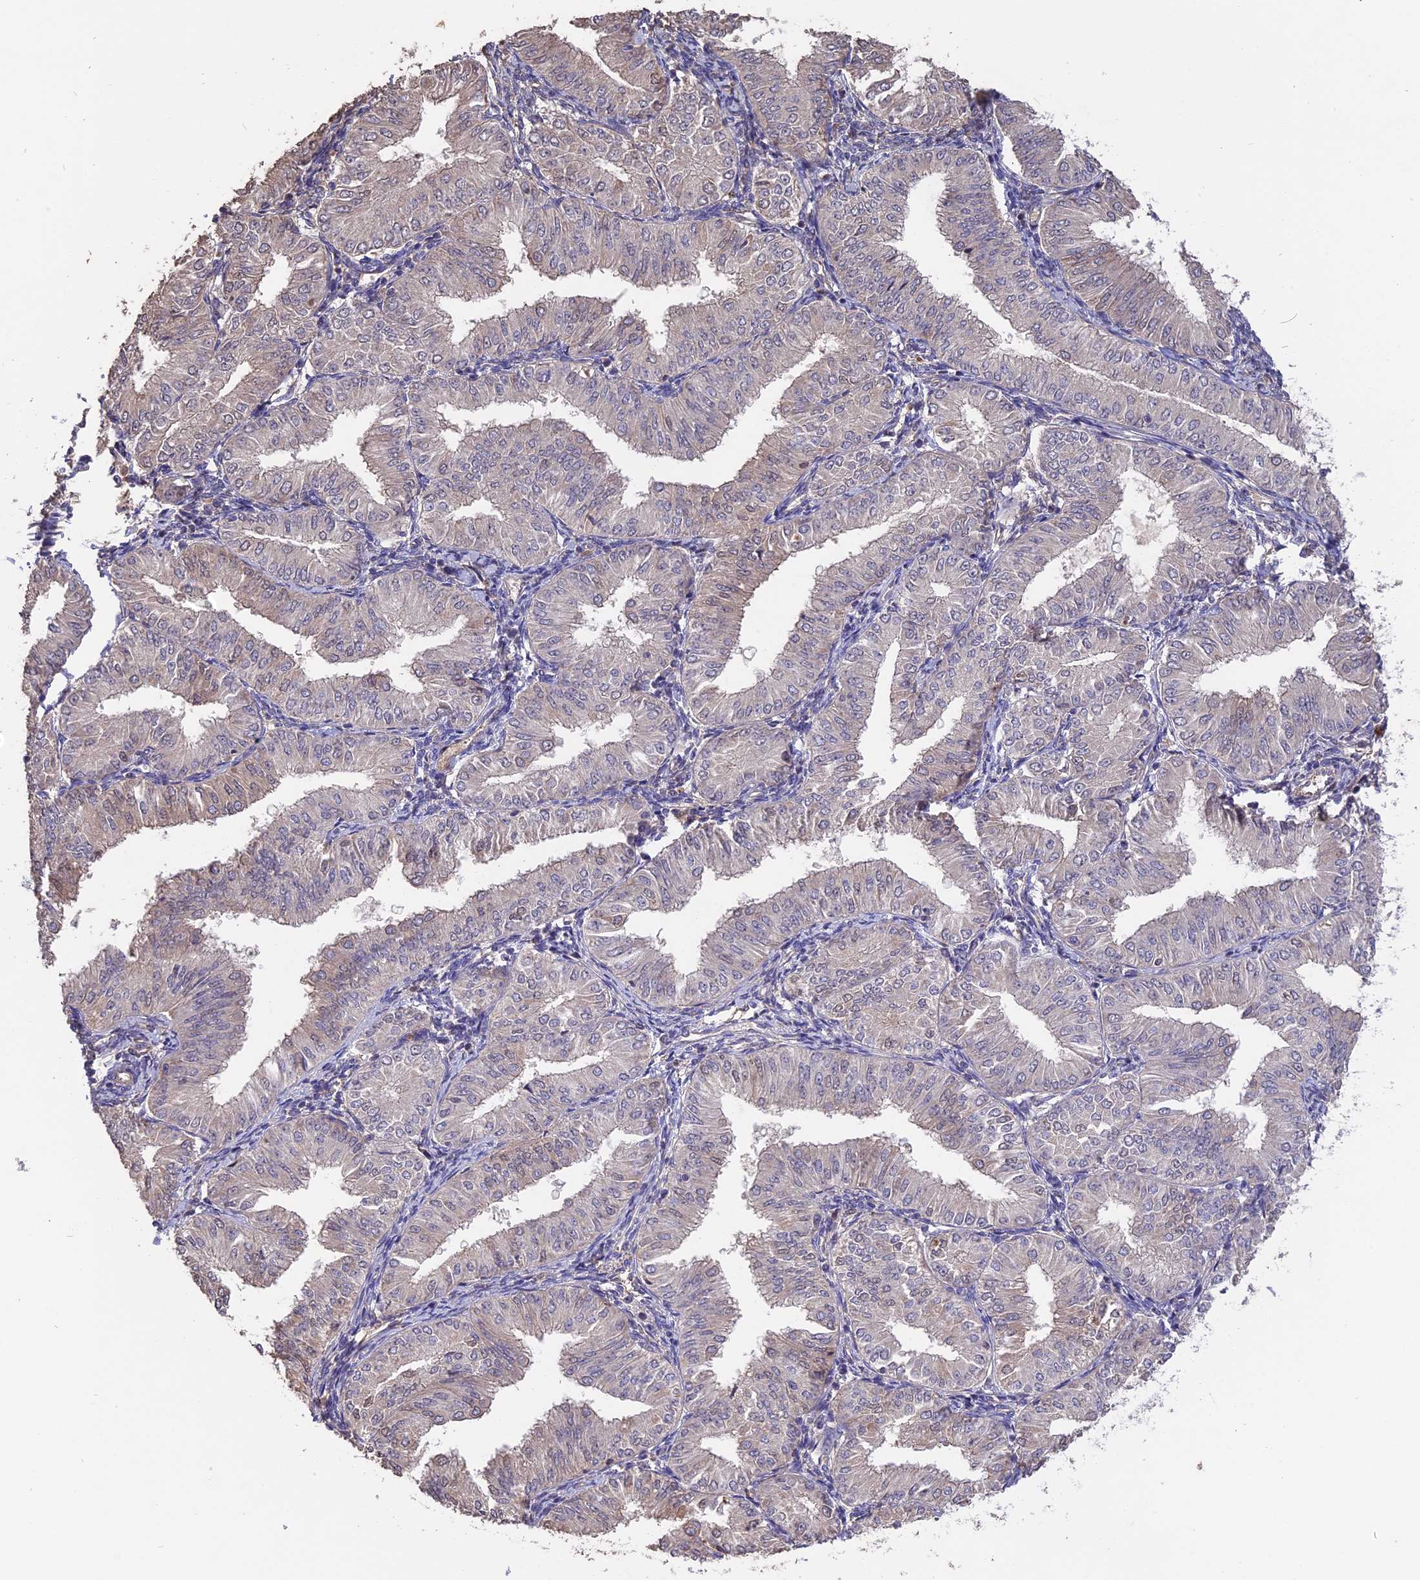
{"staining": {"intensity": "negative", "quantity": "none", "location": "none"}, "tissue": "endometrial cancer", "cell_type": "Tumor cells", "image_type": "cancer", "snomed": [{"axis": "morphology", "description": "Normal tissue, NOS"}, {"axis": "morphology", "description": "Adenocarcinoma, NOS"}, {"axis": "topography", "description": "Endometrium"}], "caption": "A high-resolution micrograph shows immunohistochemistry staining of endometrial adenocarcinoma, which shows no significant staining in tumor cells.", "gene": "RASAL1", "patient": {"sex": "female", "age": 53}}